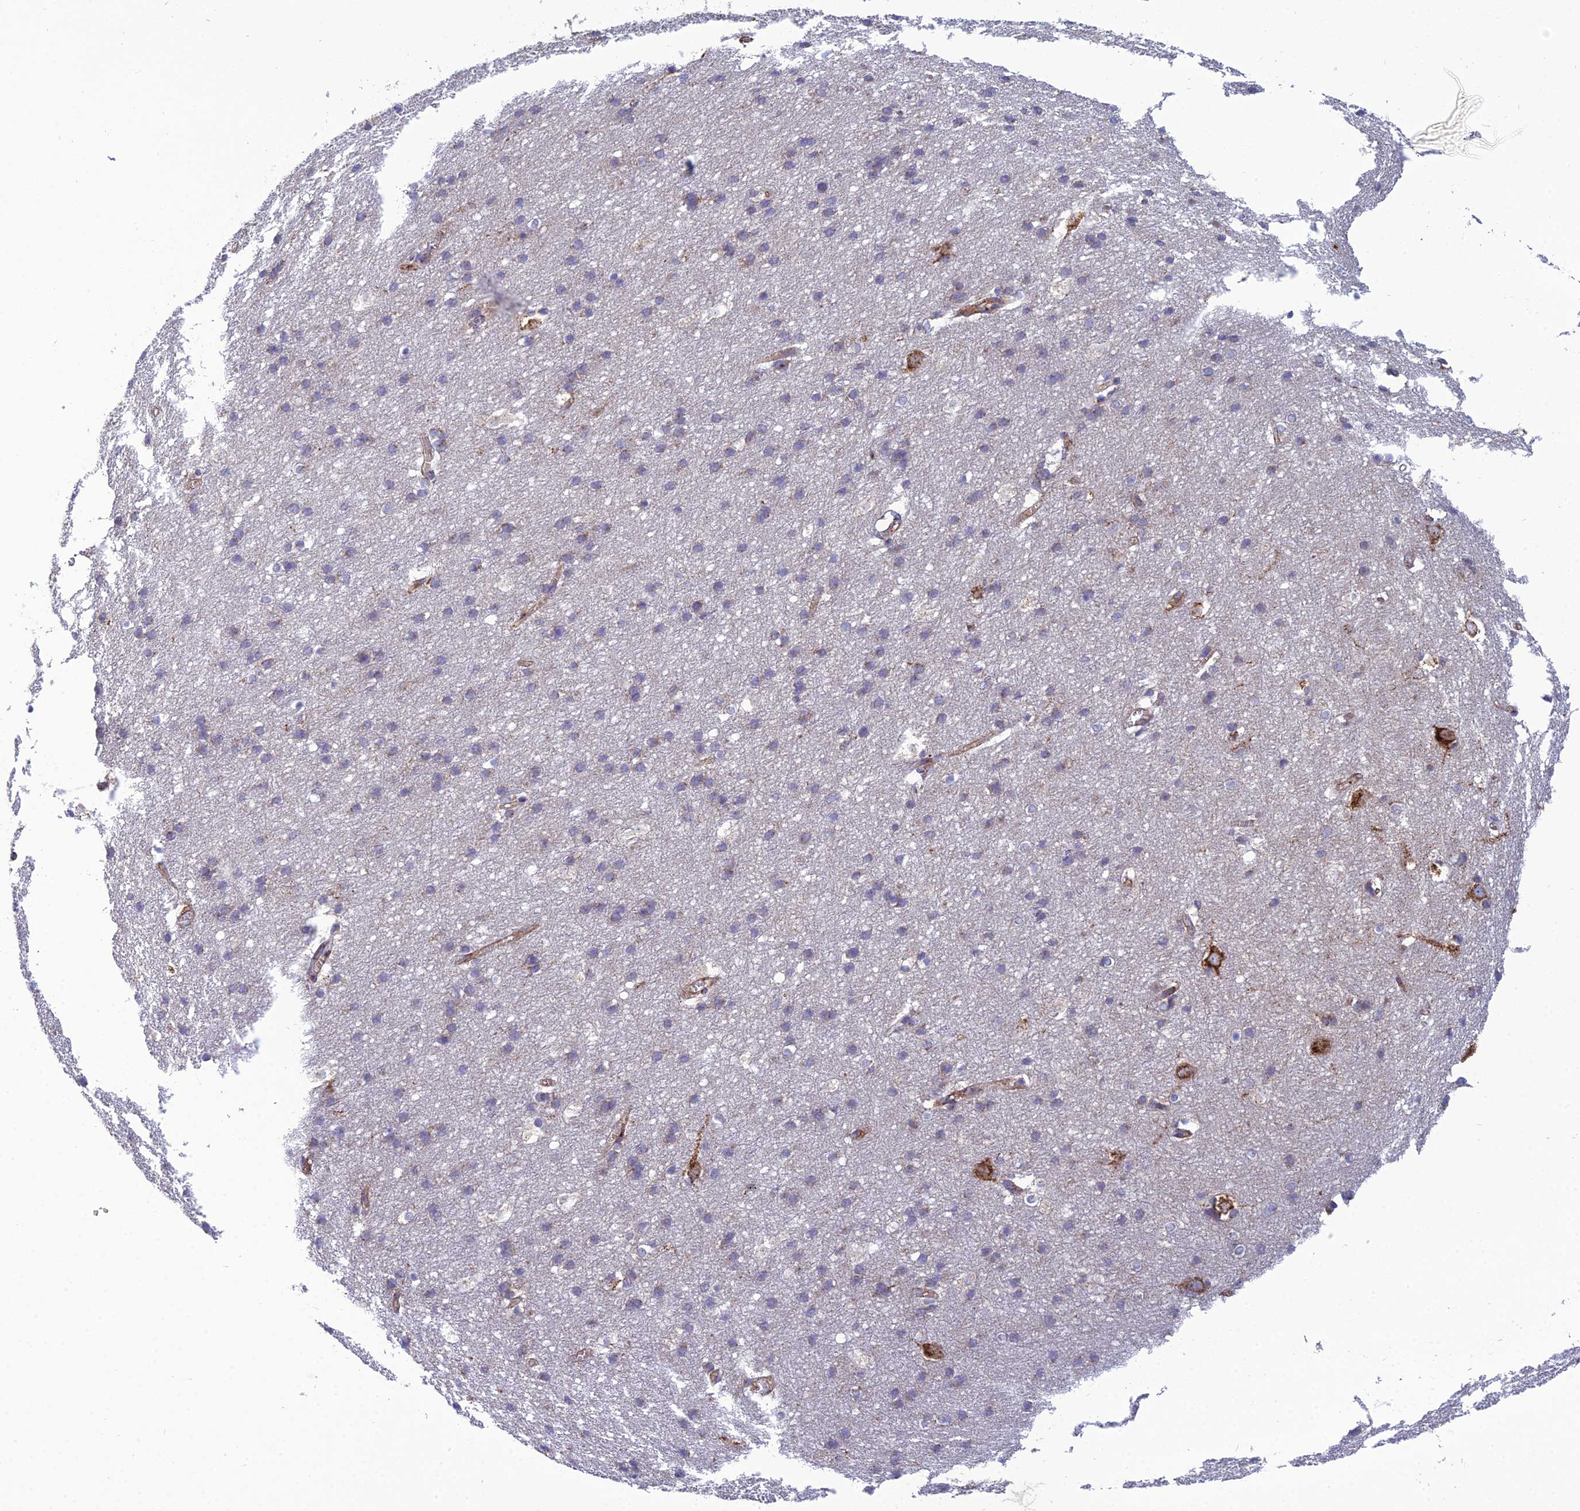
{"staining": {"intensity": "moderate", "quantity": ">75%", "location": "cytoplasmic/membranous"}, "tissue": "cerebral cortex", "cell_type": "Endothelial cells", "image_type": "normal", "snomed": [{"axis": "morphology", "description": "Normal tissue, NOS"}, {"axis": "topography", "description": "Cerebral cortex"}], "caption": "A histopathology image showing moderate cytoplasmic/membranous positivity in about >75% of endothelial cells in normal cerebral cortex, as visualized by brown immunohistochemical staining.", "gene": "LNPEP", "patient": {"sex": "male", "age": 54}}